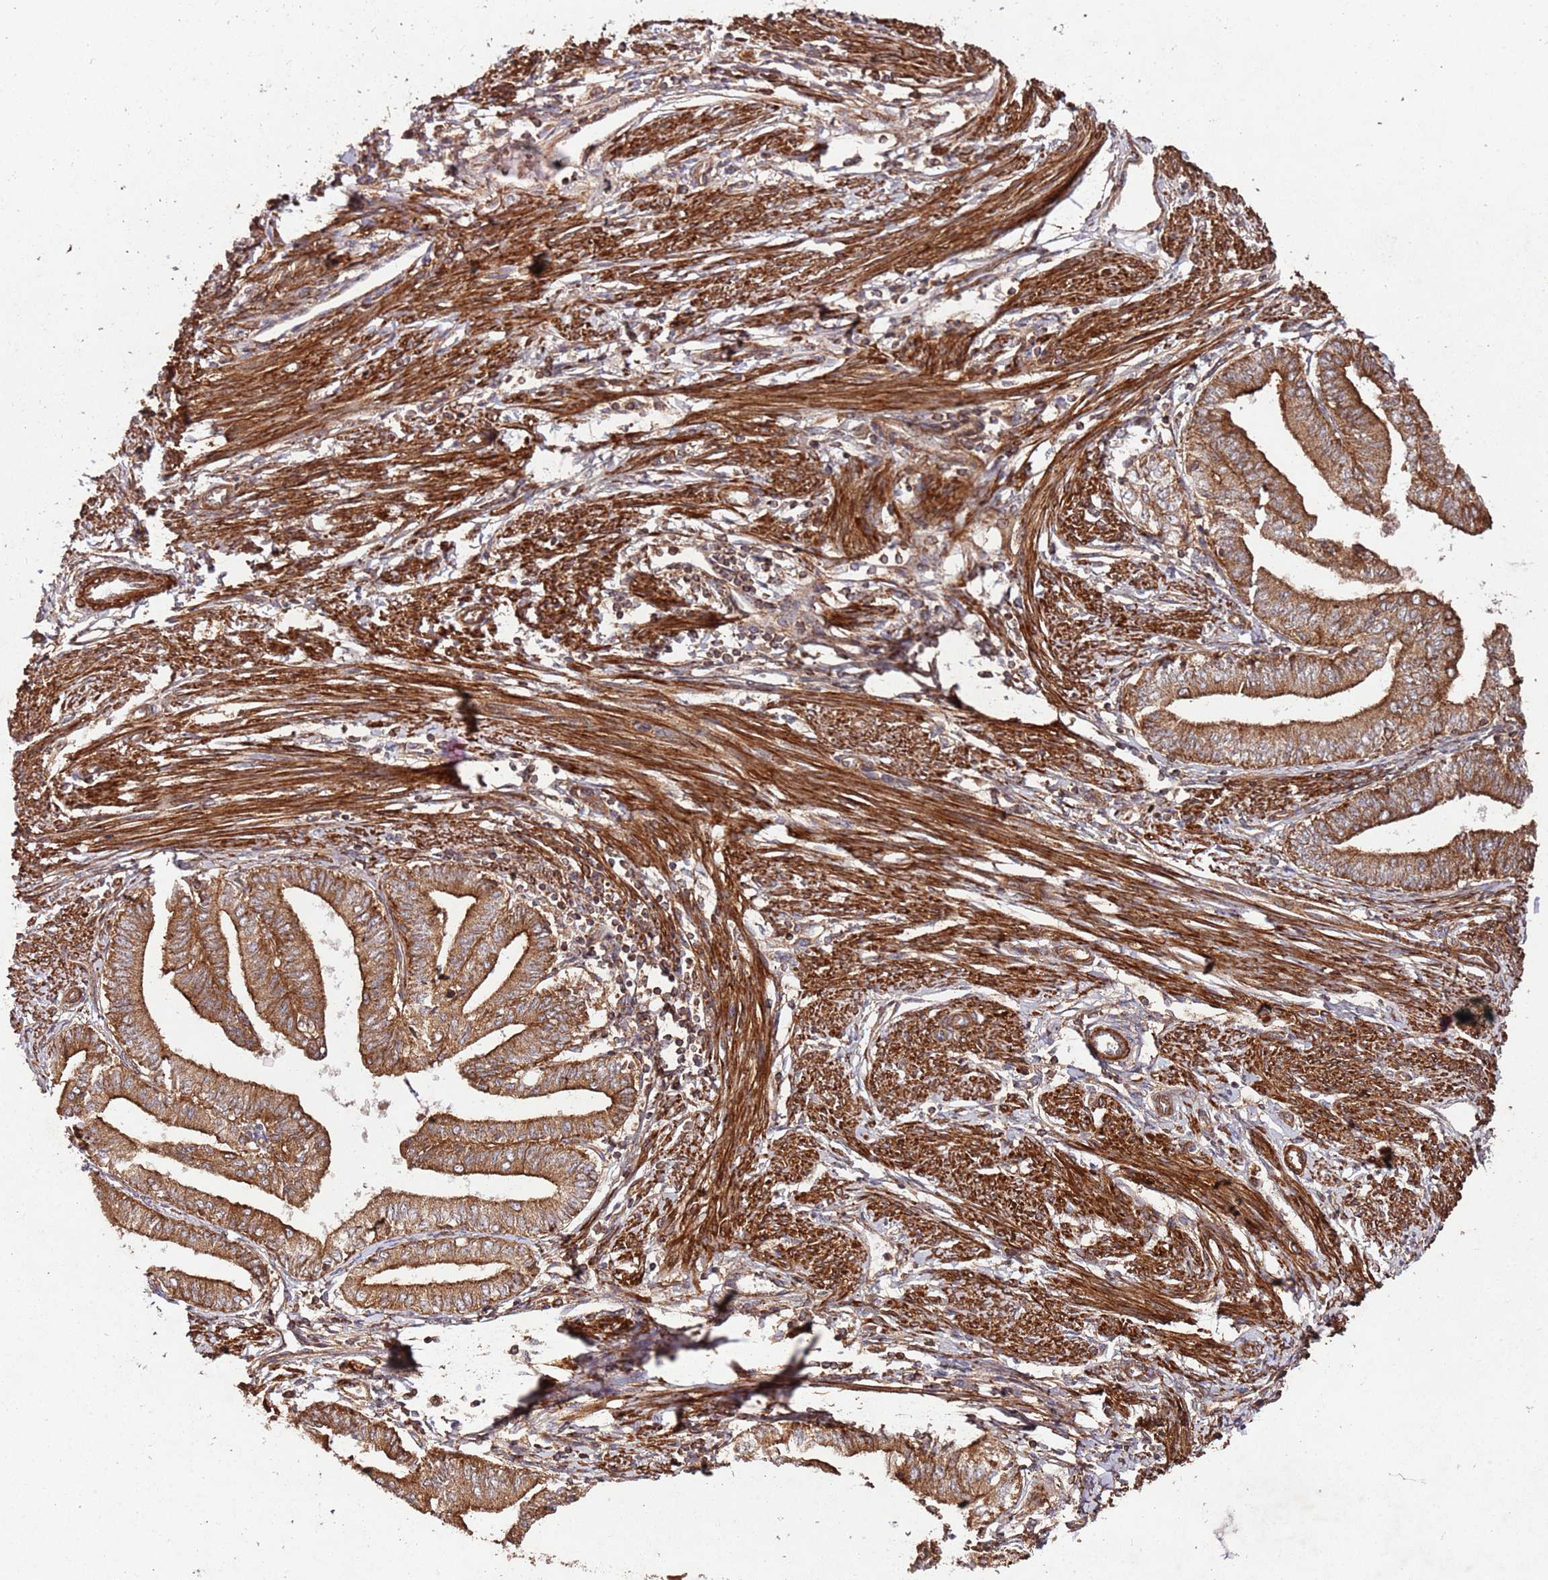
{"staining": {"intensity": "strong", "quantity": ">75%", "location": "cytoplasmic/membranous"}, "tissue": "endometrial cancer", "cell_type": "Tumor cells", "image_type": "cancer", "snomed": [{"axis": "morphology", "description": "Adenocarcinoma, NOS"}, {"axis": "topography", "description": "Endometrium"}], "caption": "Strong cytoplasmic/membranous protein positivity is identified in about >75% of tumor cells in endometrial cancer (adenocarcinoma).", "gene": "FAM186A", "patient": {"sex": "female", "age": 66}}